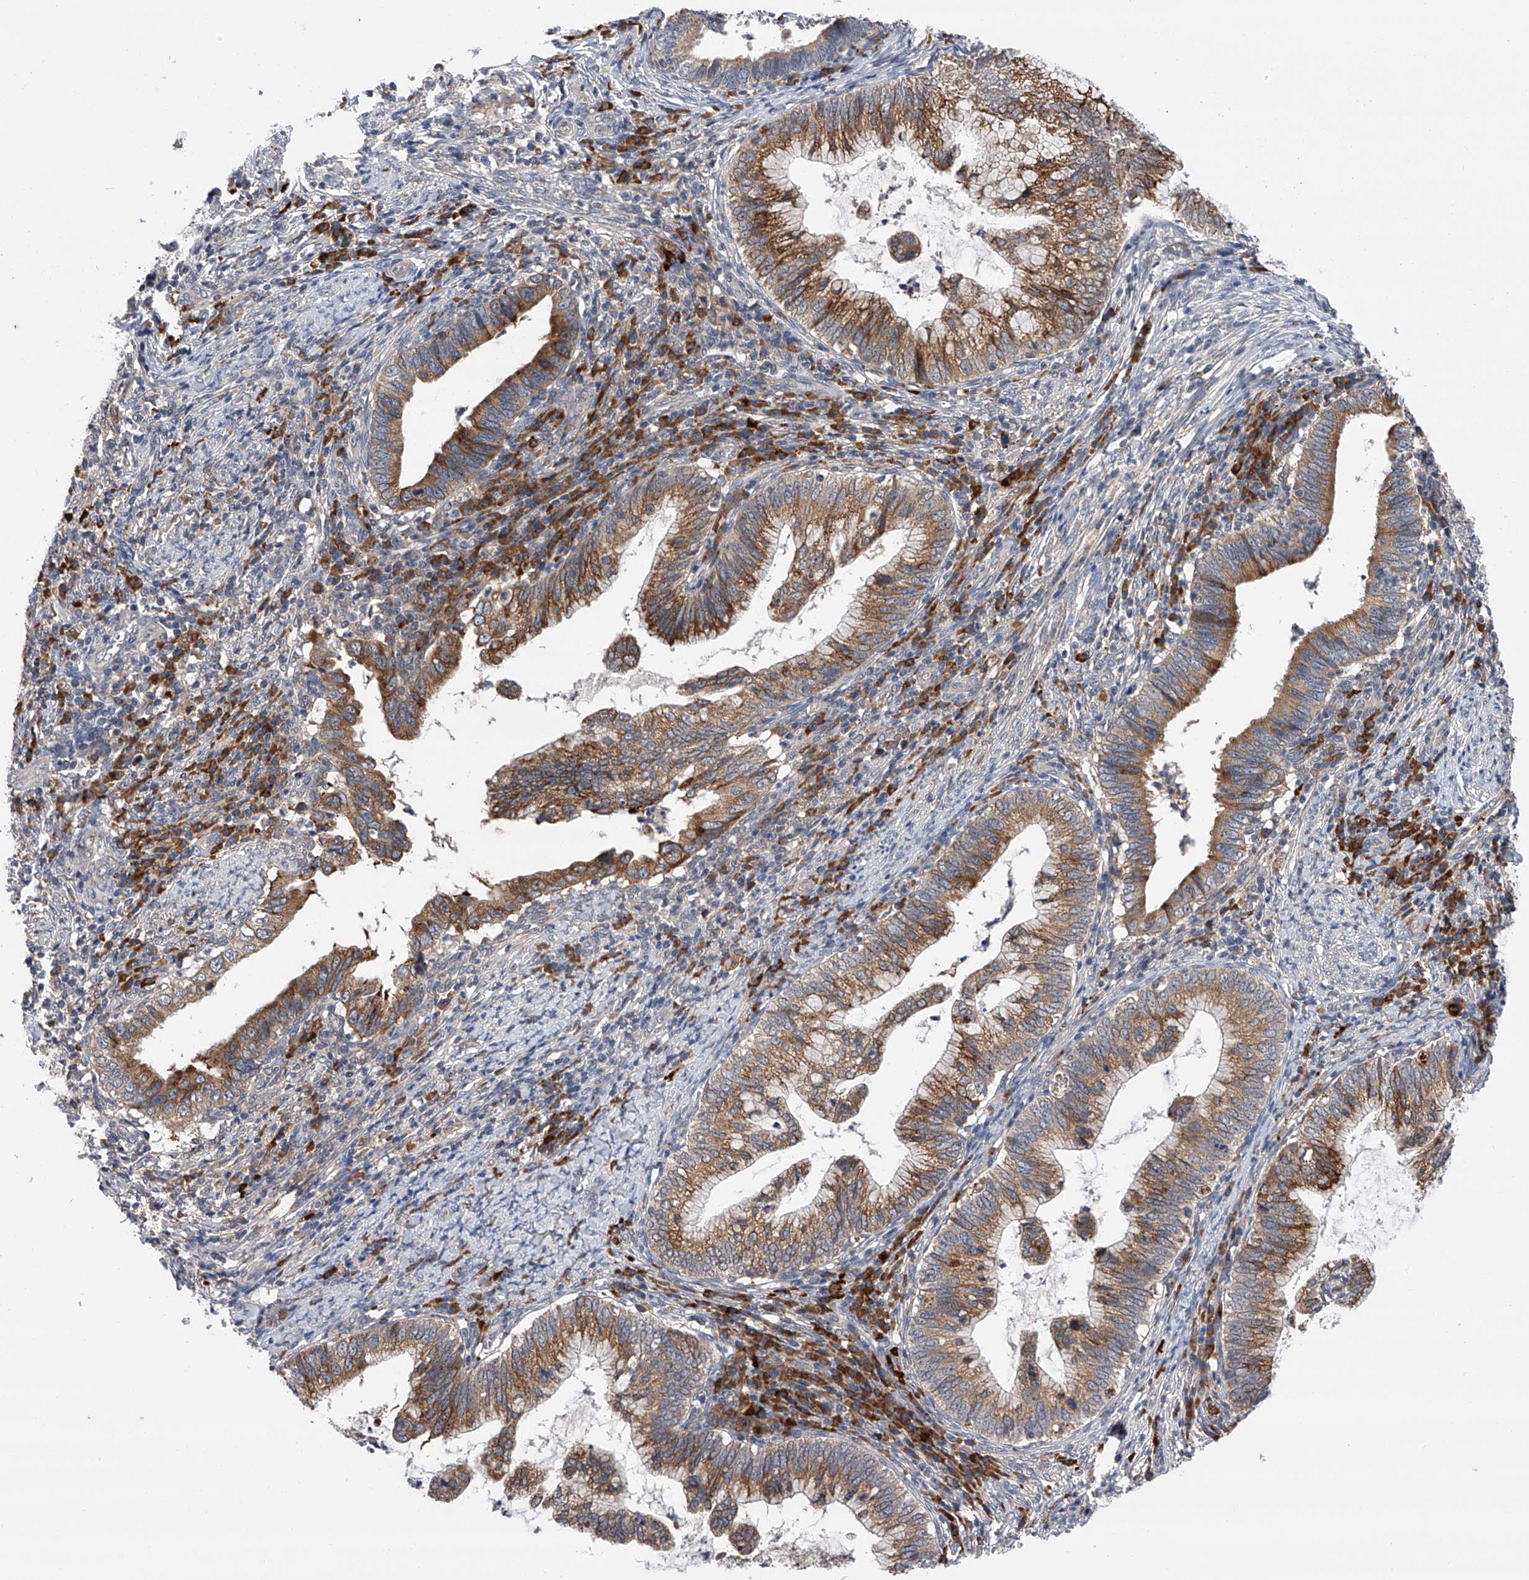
{"staining": {"intensity": "moderate", "quantity": ">75%", "location": "cytoplasmic/membranous"}, "tissue": "cervical cancer", "cell_type": "Tumor cells", "image_type": "cancer", "snomed": [{"axis": "morphology", "description": "Adenocarcinoma, NOS"}, {"axis": "topography", "description": "Cervix"}], "caption": "Cervical cancer (adenocarcinoma) stained with a brown dye displays moderate cytoplasmic/membranous positive positivity in about >75% of tumor cells.", "gene": "SPOCK1", "patient": {"sex": "female", "age": 36}}